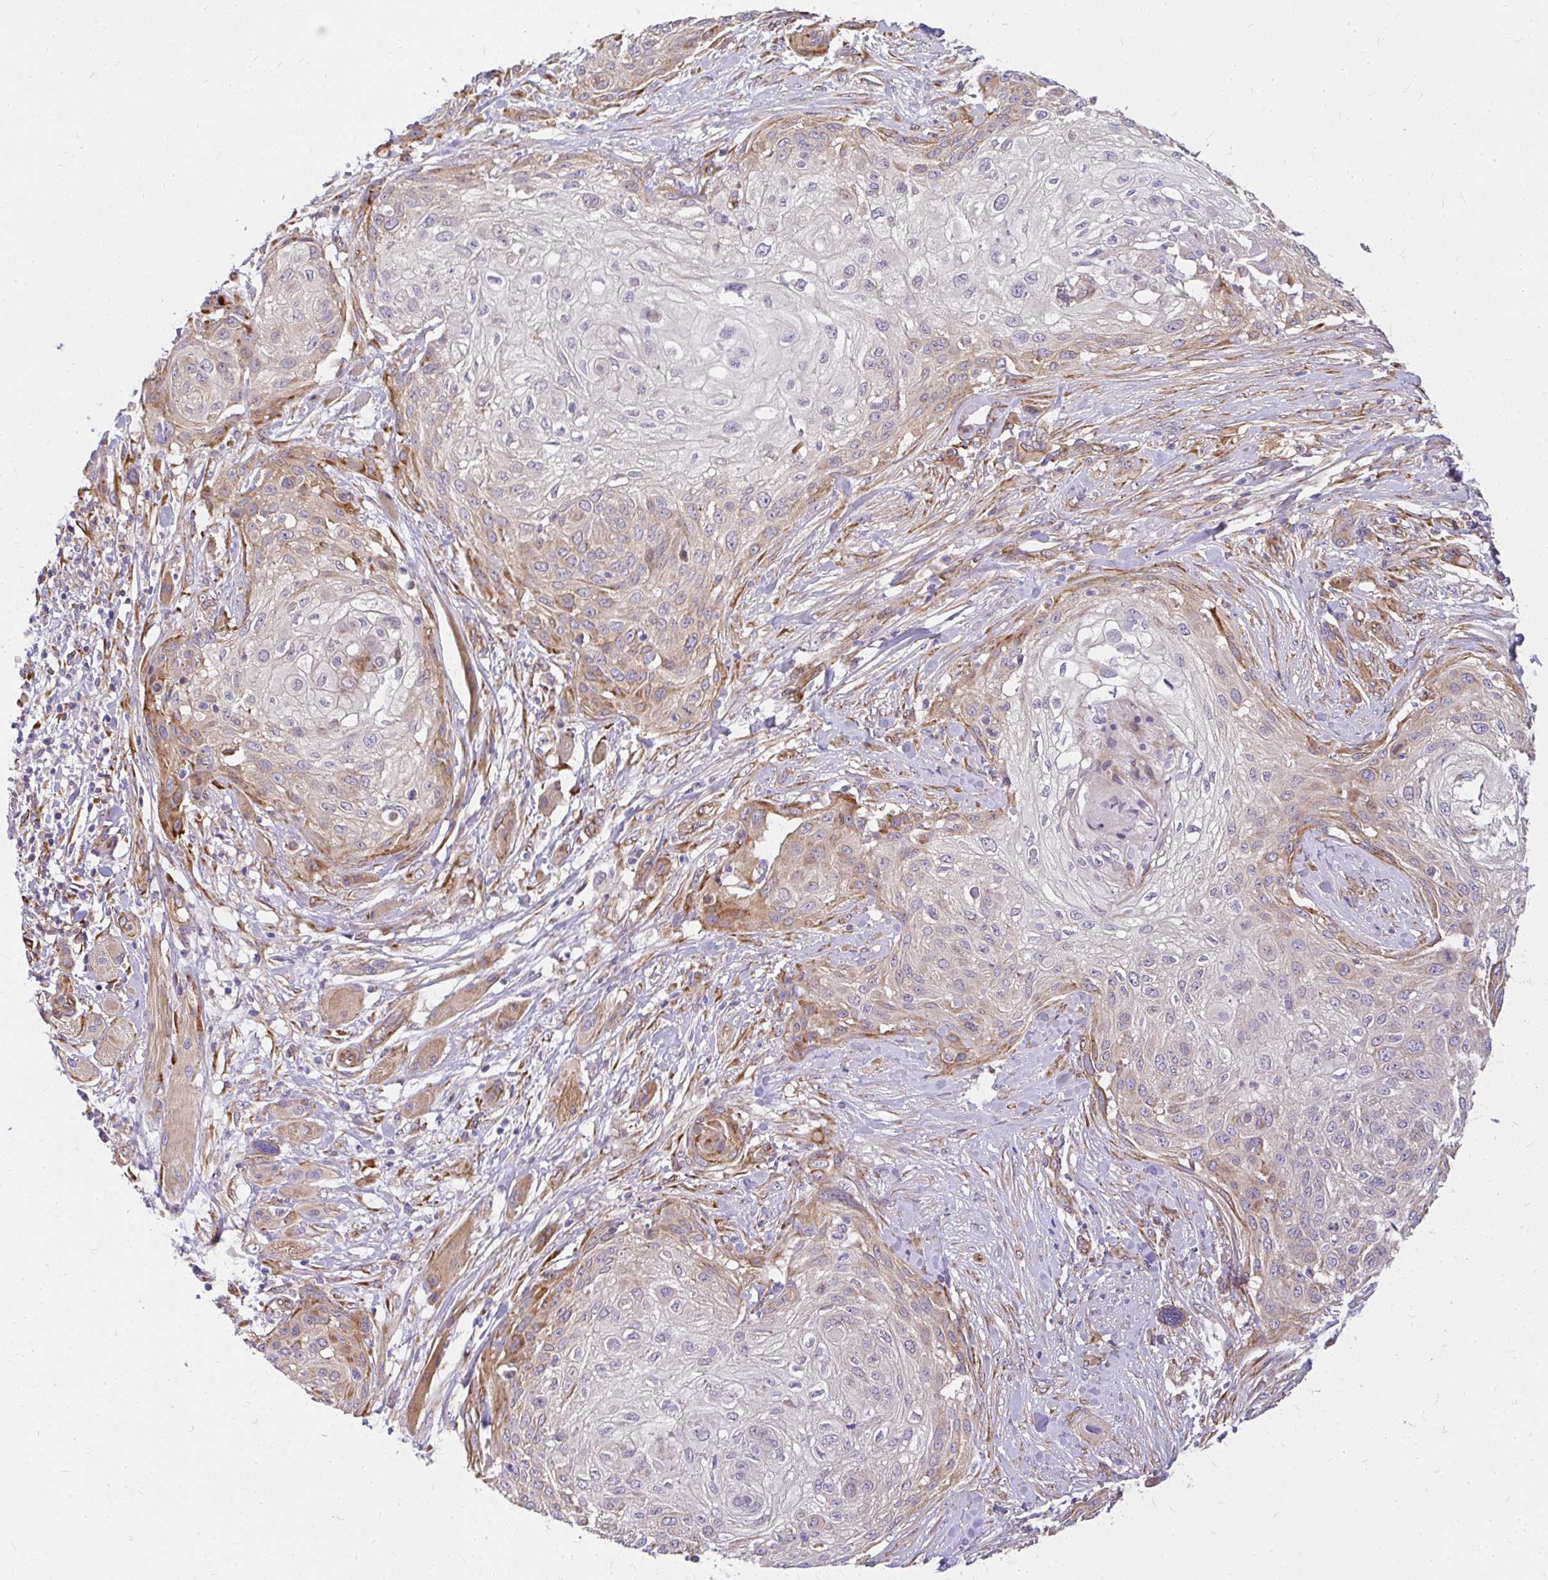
{"staining": {"intensity": "weak", "quantity": "<25%", "location": "cytoplasmic/membranous"}, "tissue": "skin cancer", "cell_type": "Tumor cells", "image_type": "cancer", "snomed": [{"axis": "morphology", "description": "Squamous cell carcinoma, NOS"}, {"axis": "topography", "description": "Skin"}], "caption": "Immunohistochemical staining of squamous cell carcinoma (skin) shows no significant expression in tumor cells.", "gene": "RSKR", "patient": {"sex": "female", "age": 87}}